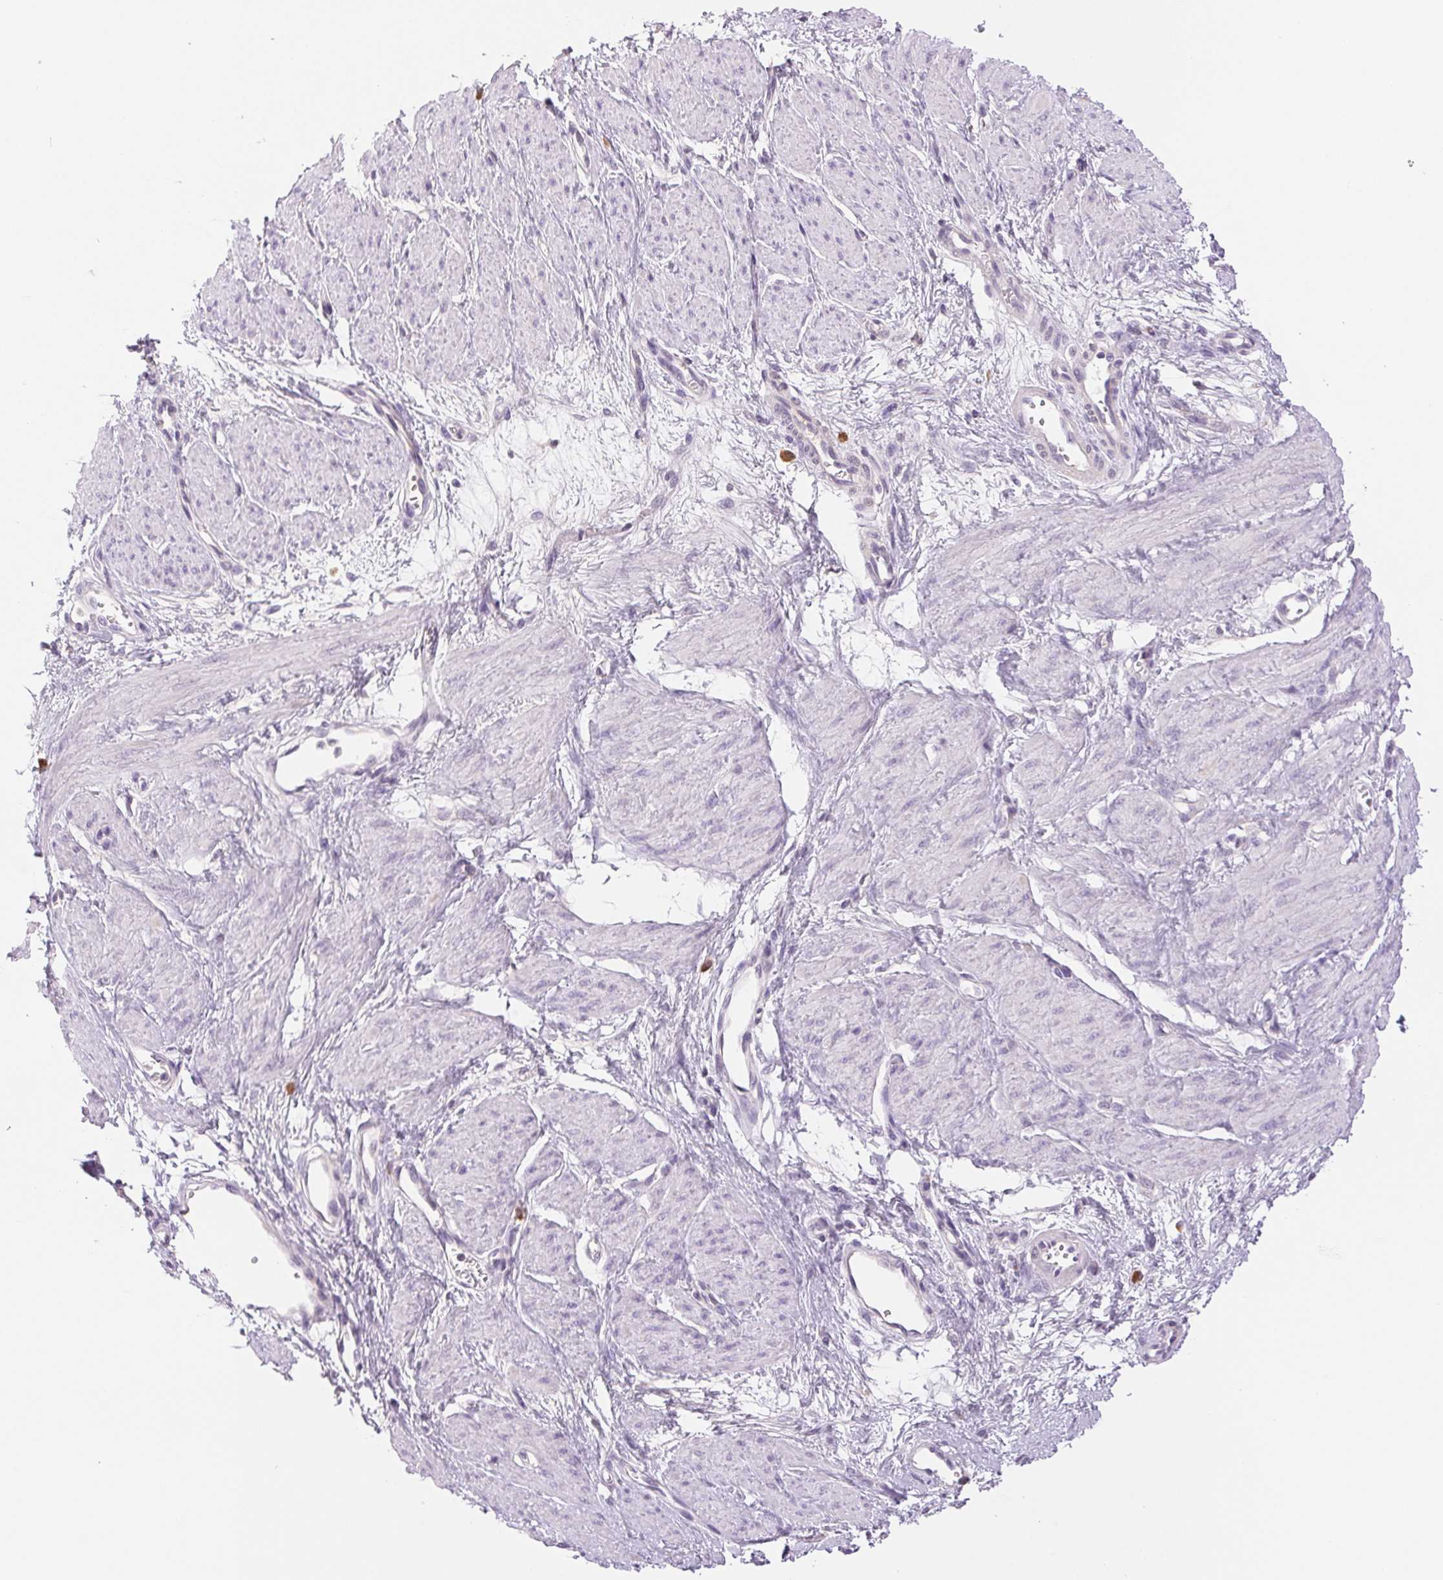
{"staining": {"intensity": "negative", "quantity": "none", "location": "none"}, "tissue": "smooth muscle", "cell_type": "Smooth muscle cells", "image_type": "normal", "snomed": [{"axis": "morphology", "description": "Normal tissue, NOS"}, {"axis": "topography", "description": "Smooth muscle"}, {"axis": "topography", "description": "Uterus"}], "caption": "High power microscopy histopathology image of an immunohistochemistry micrograph of unremarkable smooth muscle, revealing no significant staining in smooth muscle cells. Brightfield microscopy of IHC stained with DAB (3,3'-diaminobenzidine) (brown) and hematoxylin (blue), captured at high magnification.", "gene": "IFIT1B", "patient": {"sex": "female", "age": 39}}